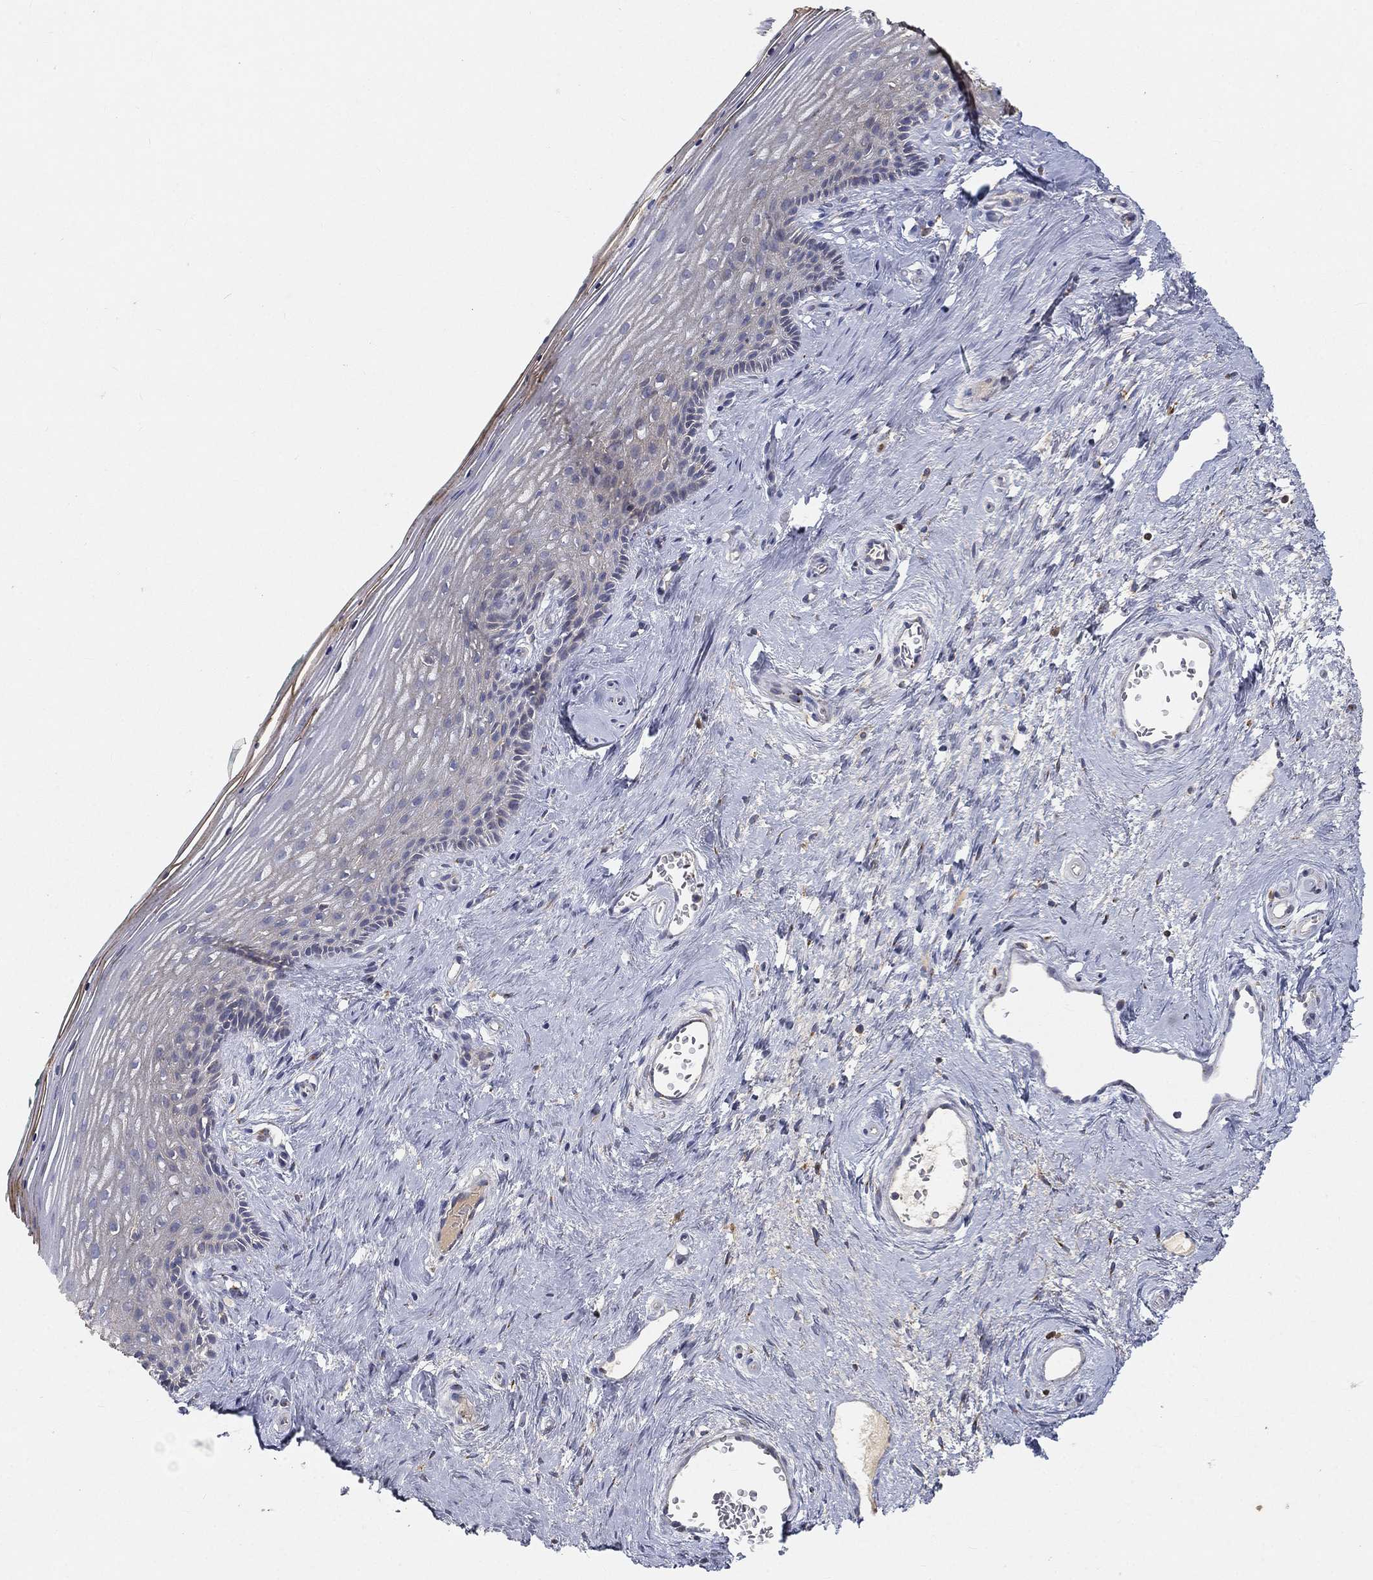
{"staining": {"intensity": "negative", "quantity": "none", "location": "none"}, "tissue": "vagina", "cell_type": "Squamous epithelial cells", "image_type": "normal", "snomed": [{"axis": "morphology", "description": "Normal tissue, NOS"}, {"axis": "topography", "description": "Vagina"}], "caption": "DAB immunohistochemical staining of benign human vagina demonstrates no significant positivity in squamous epithelial cells. Brightfield microscopy of immunohistochemistry (IHC) stained with DAB (brown) and hematoxylin (blue), captured at high magnification.", "gene": "CTSL", "patient": {"sex": "female", "age": 45}}